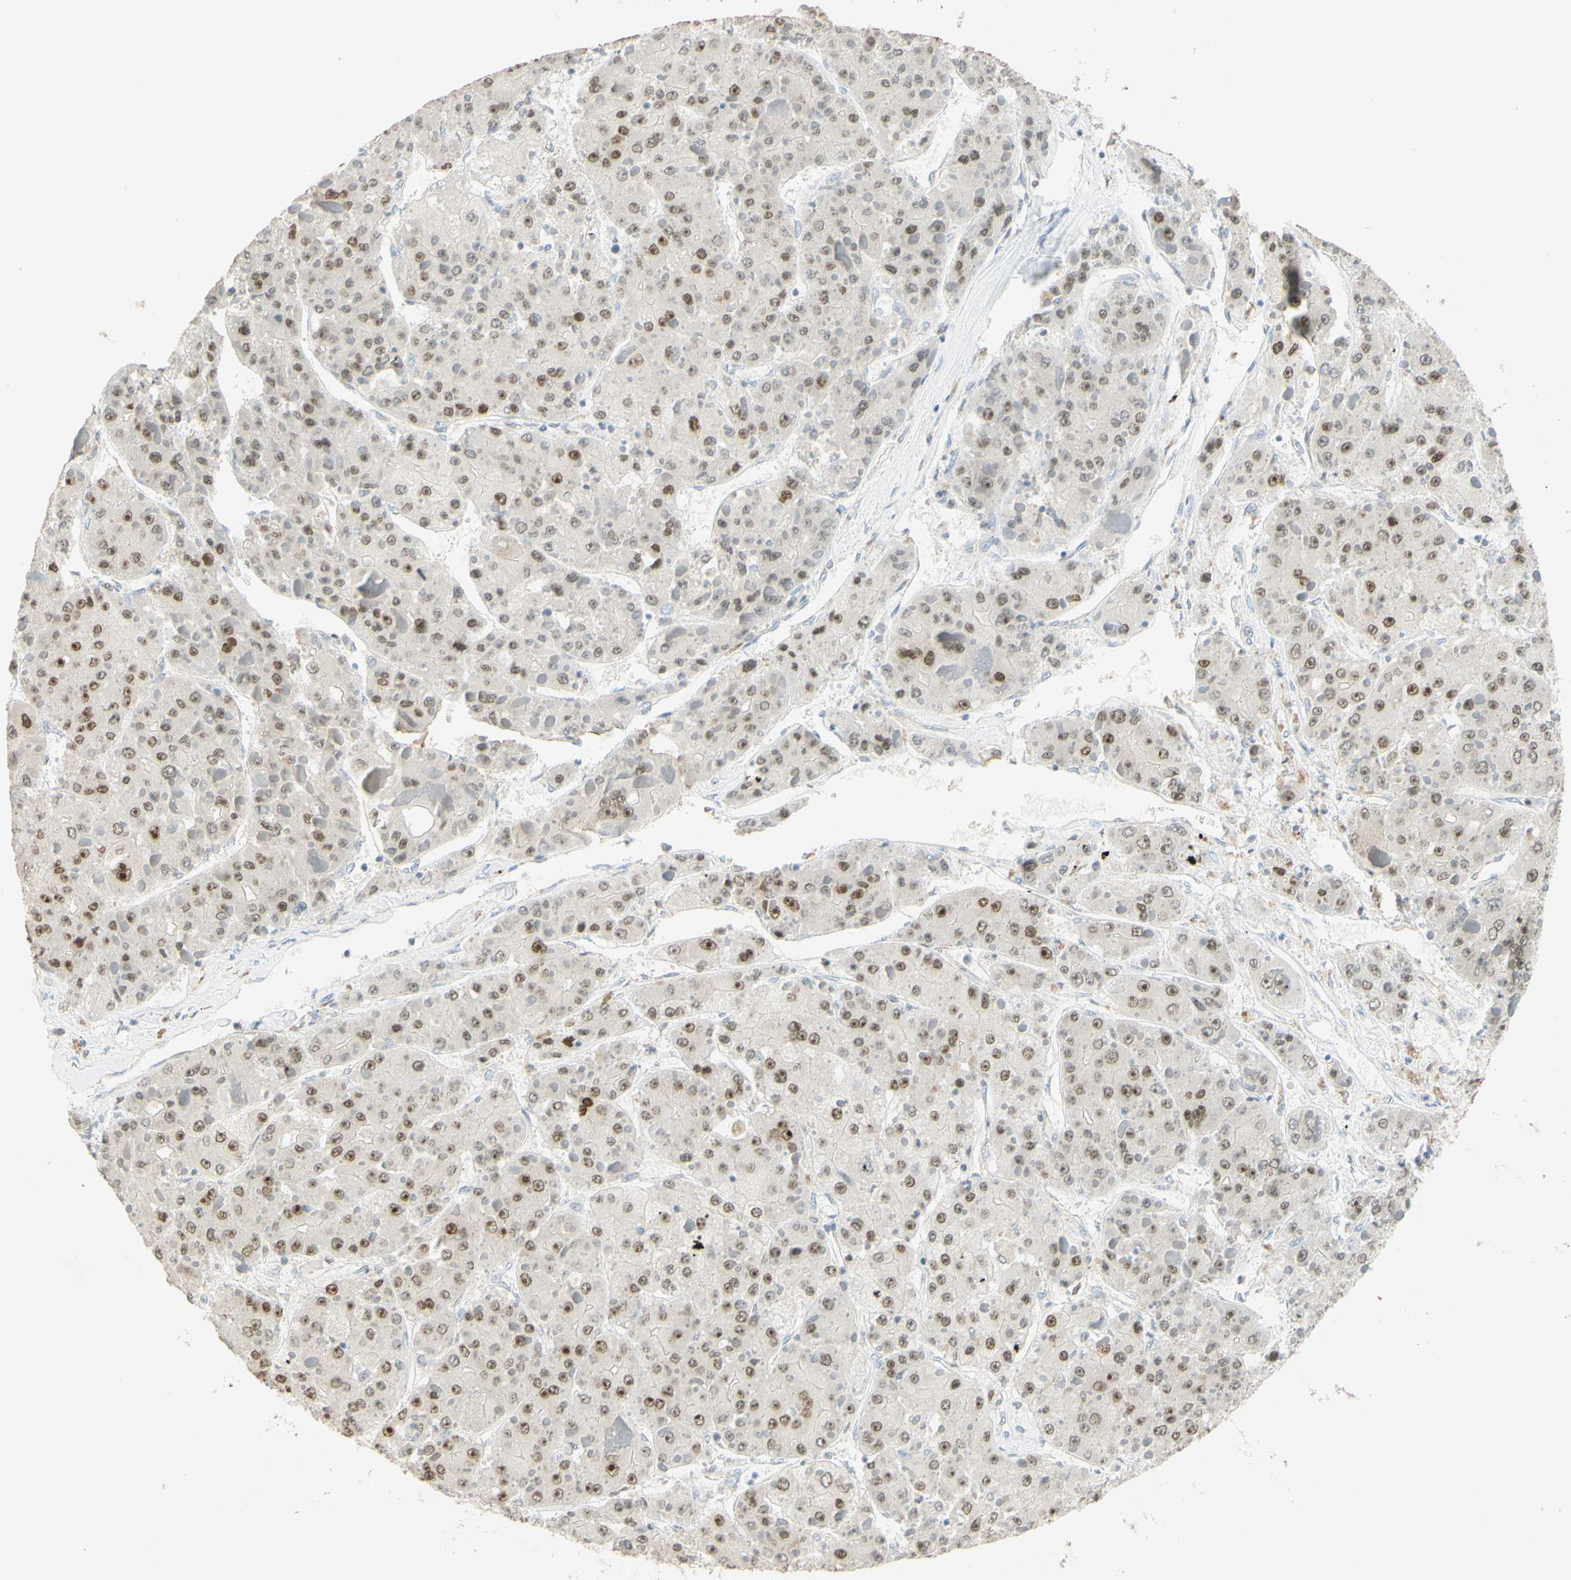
{"staining": {"intensity": "moderate", "quantity": "25%-75%", "location": "nuclear"}, "tissue": "liver cancer", "cell_type": "Tumor cells", "image_type": "cancer", "snomed": [{"axis": "morphology", "description": "Carcinoma, Hepatocellular, NOS"}, {"axis": "topography", "description": "Liver"}], "caption": "Liver cancer stained with a brown dye demonstrates moderate nuclear positive positivity in approximately 25%-75% of tumor cells.", "gene": "POLB", "patient": {"sex": "female", "age": 73}}